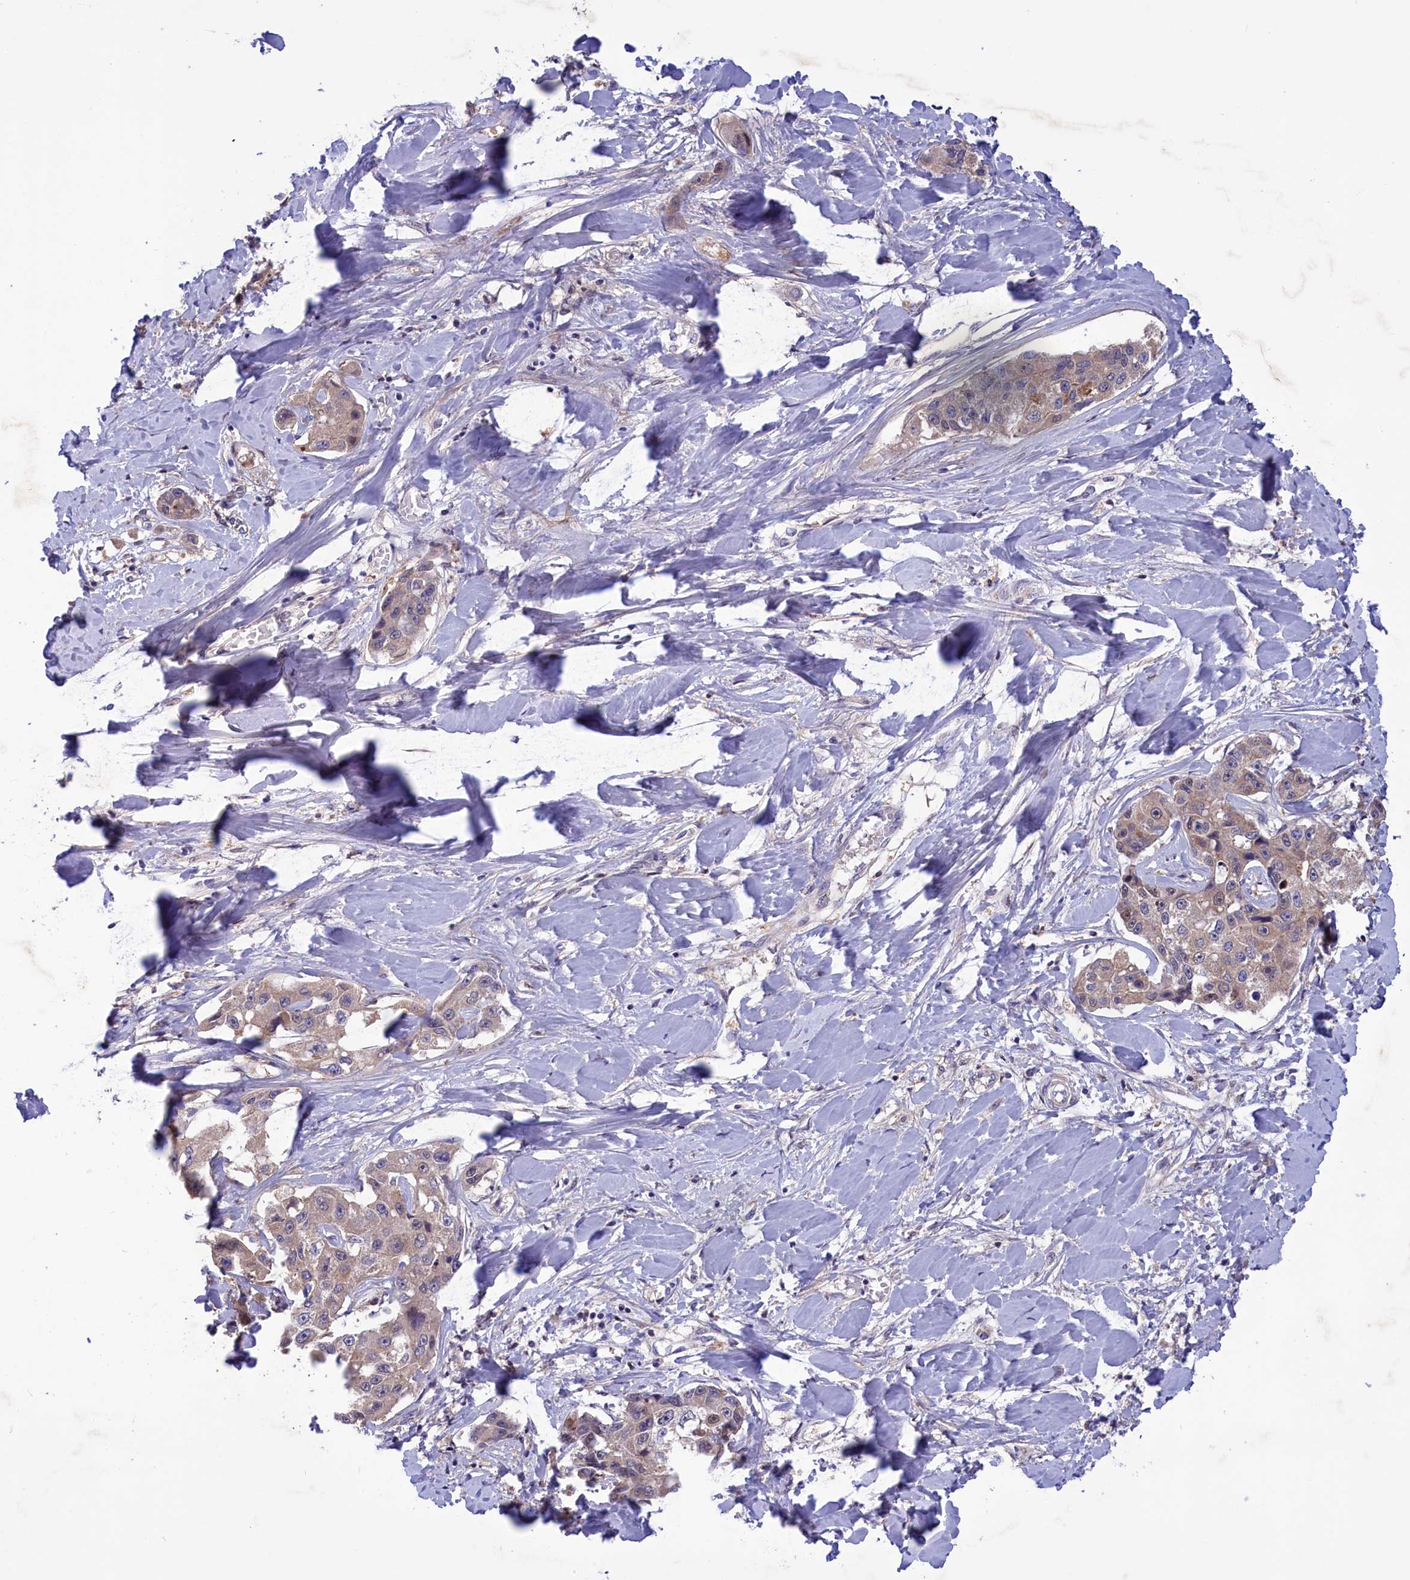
{"staining": {"intensity": "weak", "quantity": "25%-75%", "location": "cytoplasmic/membranous"}, "tissue": "liver cancer", "cell_type": "Tumor cells", "image_type": "cancer", "snomed": [{"axis": "morphology", "description": "Cholangiocarcinoma"}, {"axis": "topography", "description": "Liver"}], "caption": "Liver cholangiocarcinoma stained with a brown dye exhibits weak cytoplasmic/membranous positive staining in about 25%-75% of tumor cells.", "gene": "AMDHD2", "patient": {"sex": "male", "age": 59}}